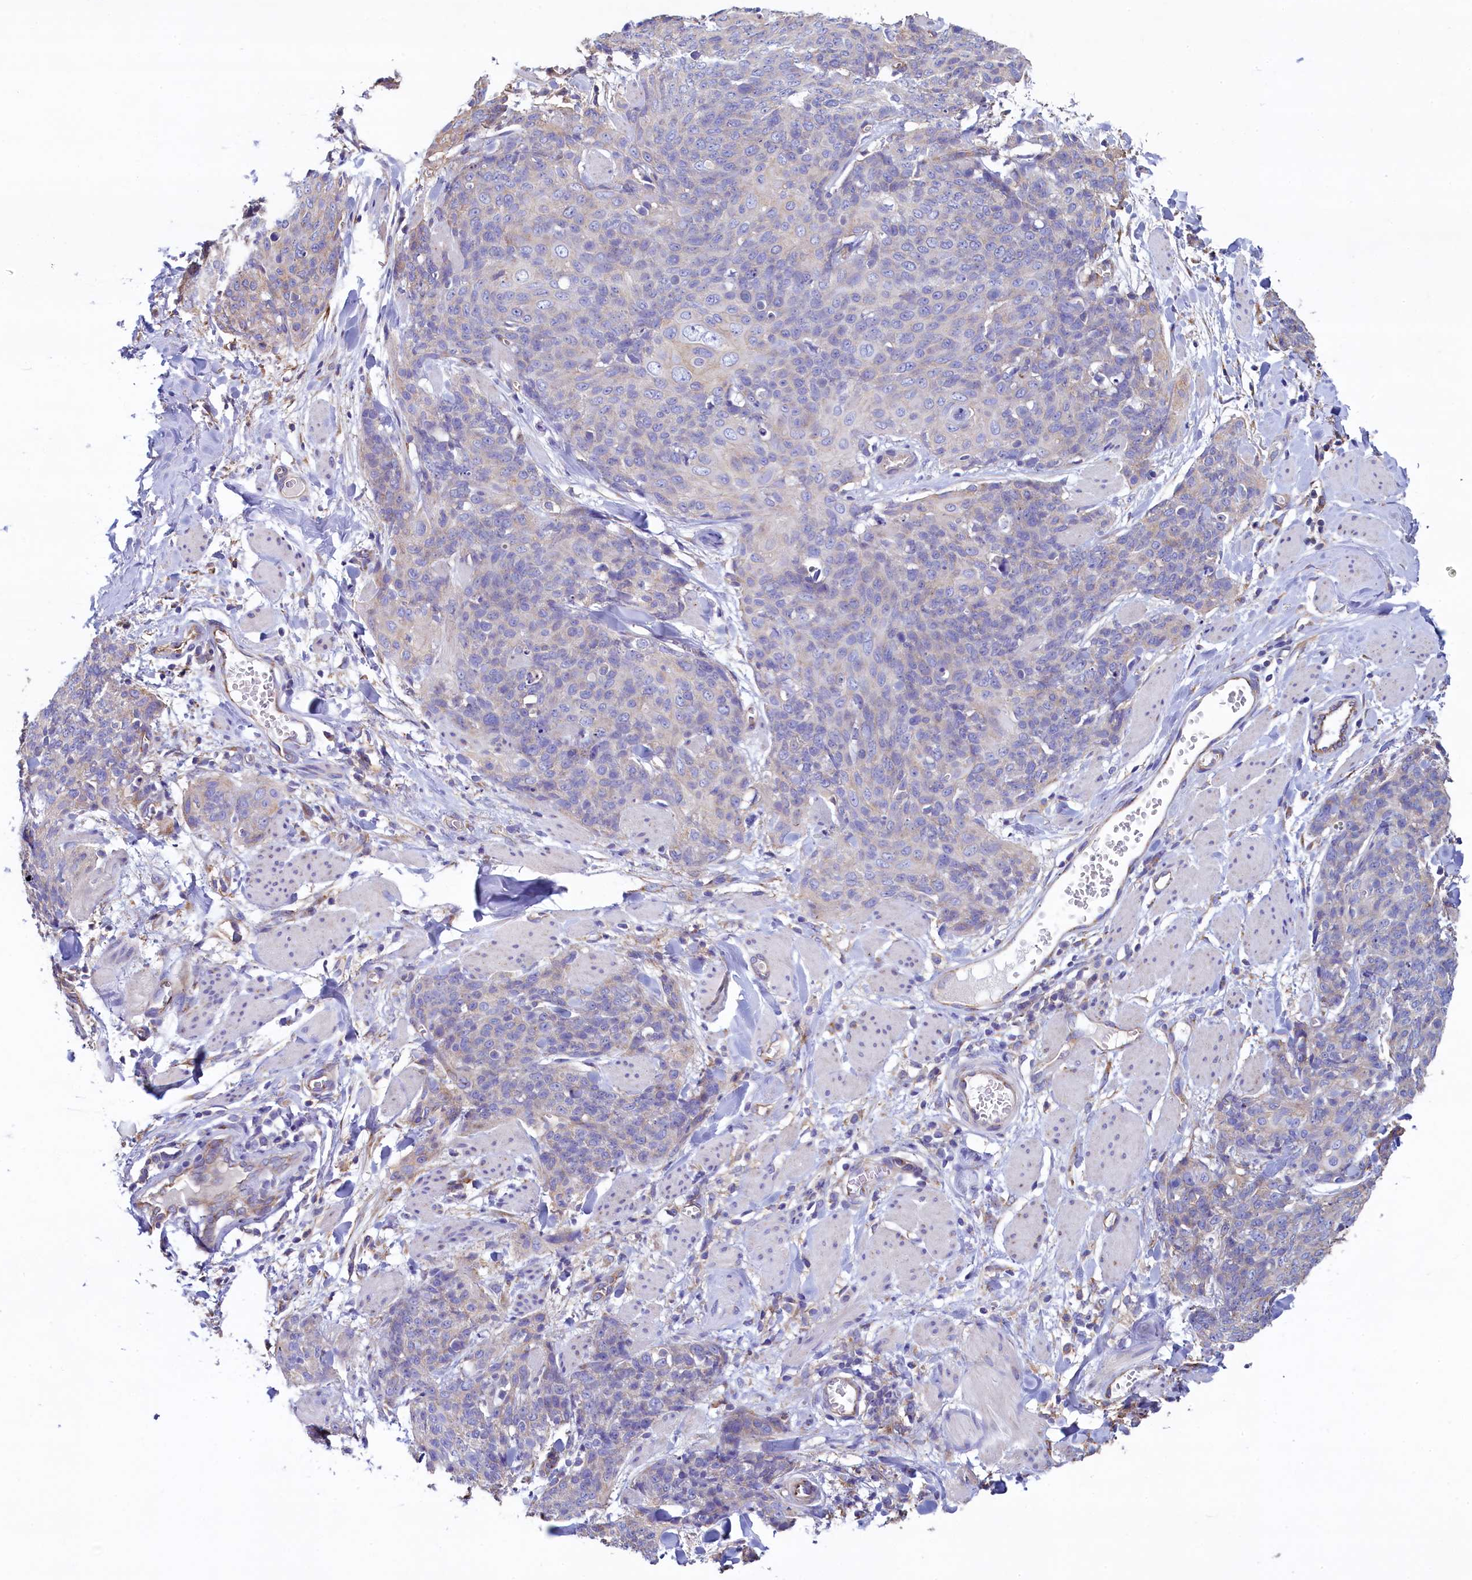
{"staining": {"intensity": "weak", "quantity": "<25%", "location": "cytoplasmic/membranous"}, "tissue": "skin cancer", "cell_type": "Tumor cells", "image_type": "cancer", "snomed": [{"axis": "morphology", "description": "Squamous cell carcinoma, NOS"}, {"axis": "topography", "description": "Skin"}, {"axis": "topography", "description": "Vulva"}], "caption": "A micrograph of human skin cancer (squamous cell carcinoma) is negative for staining in tumor cells. (DAB (3,3'-diaminobenzidine) immunohistochemistry (IHC) visualized using brightfield microscopy, high magnification).", "gene": "GPR21", "patient": {"sex": "female", "age": 85}}